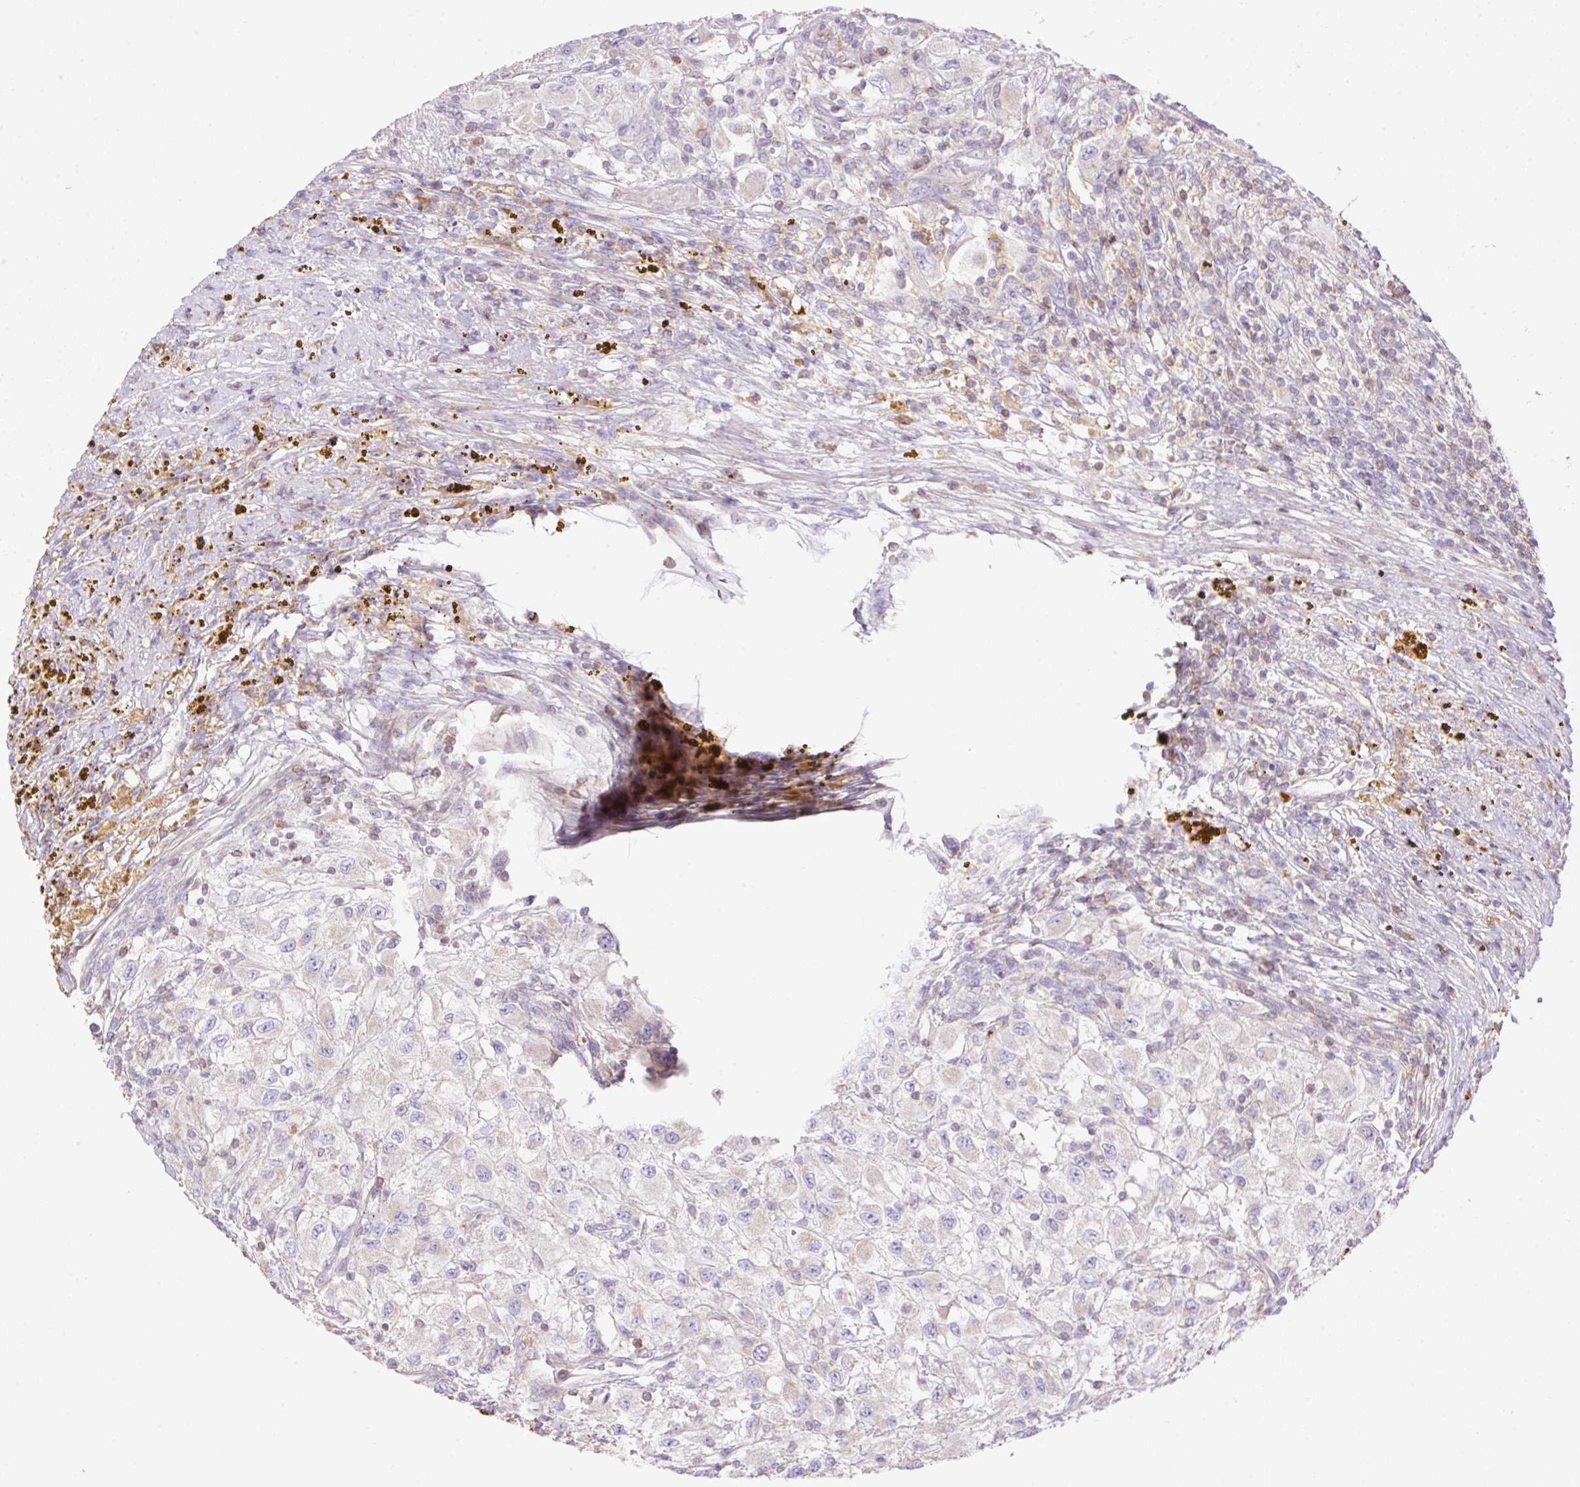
{"staining": {"intensity": "negative", "quantity": "none", "location": "none"}, "tissue": "renal cancer", "cell_type": "Tumor cells", "image_type": "cancer", "snomed": [{"axis": "morphology", "description": "Adenocarcinoma, NOS"}, {"axis": "topography", "description": "Kidney"}], "caption": "Immunohistochemical staining of human adenocarcinoma (renal) exhibits no significant expression in tumor cells. (IHC, brightfield microscopy, high magnification).", "gene": "VPS25", "patient": {"sex": "female", "age": 67}}